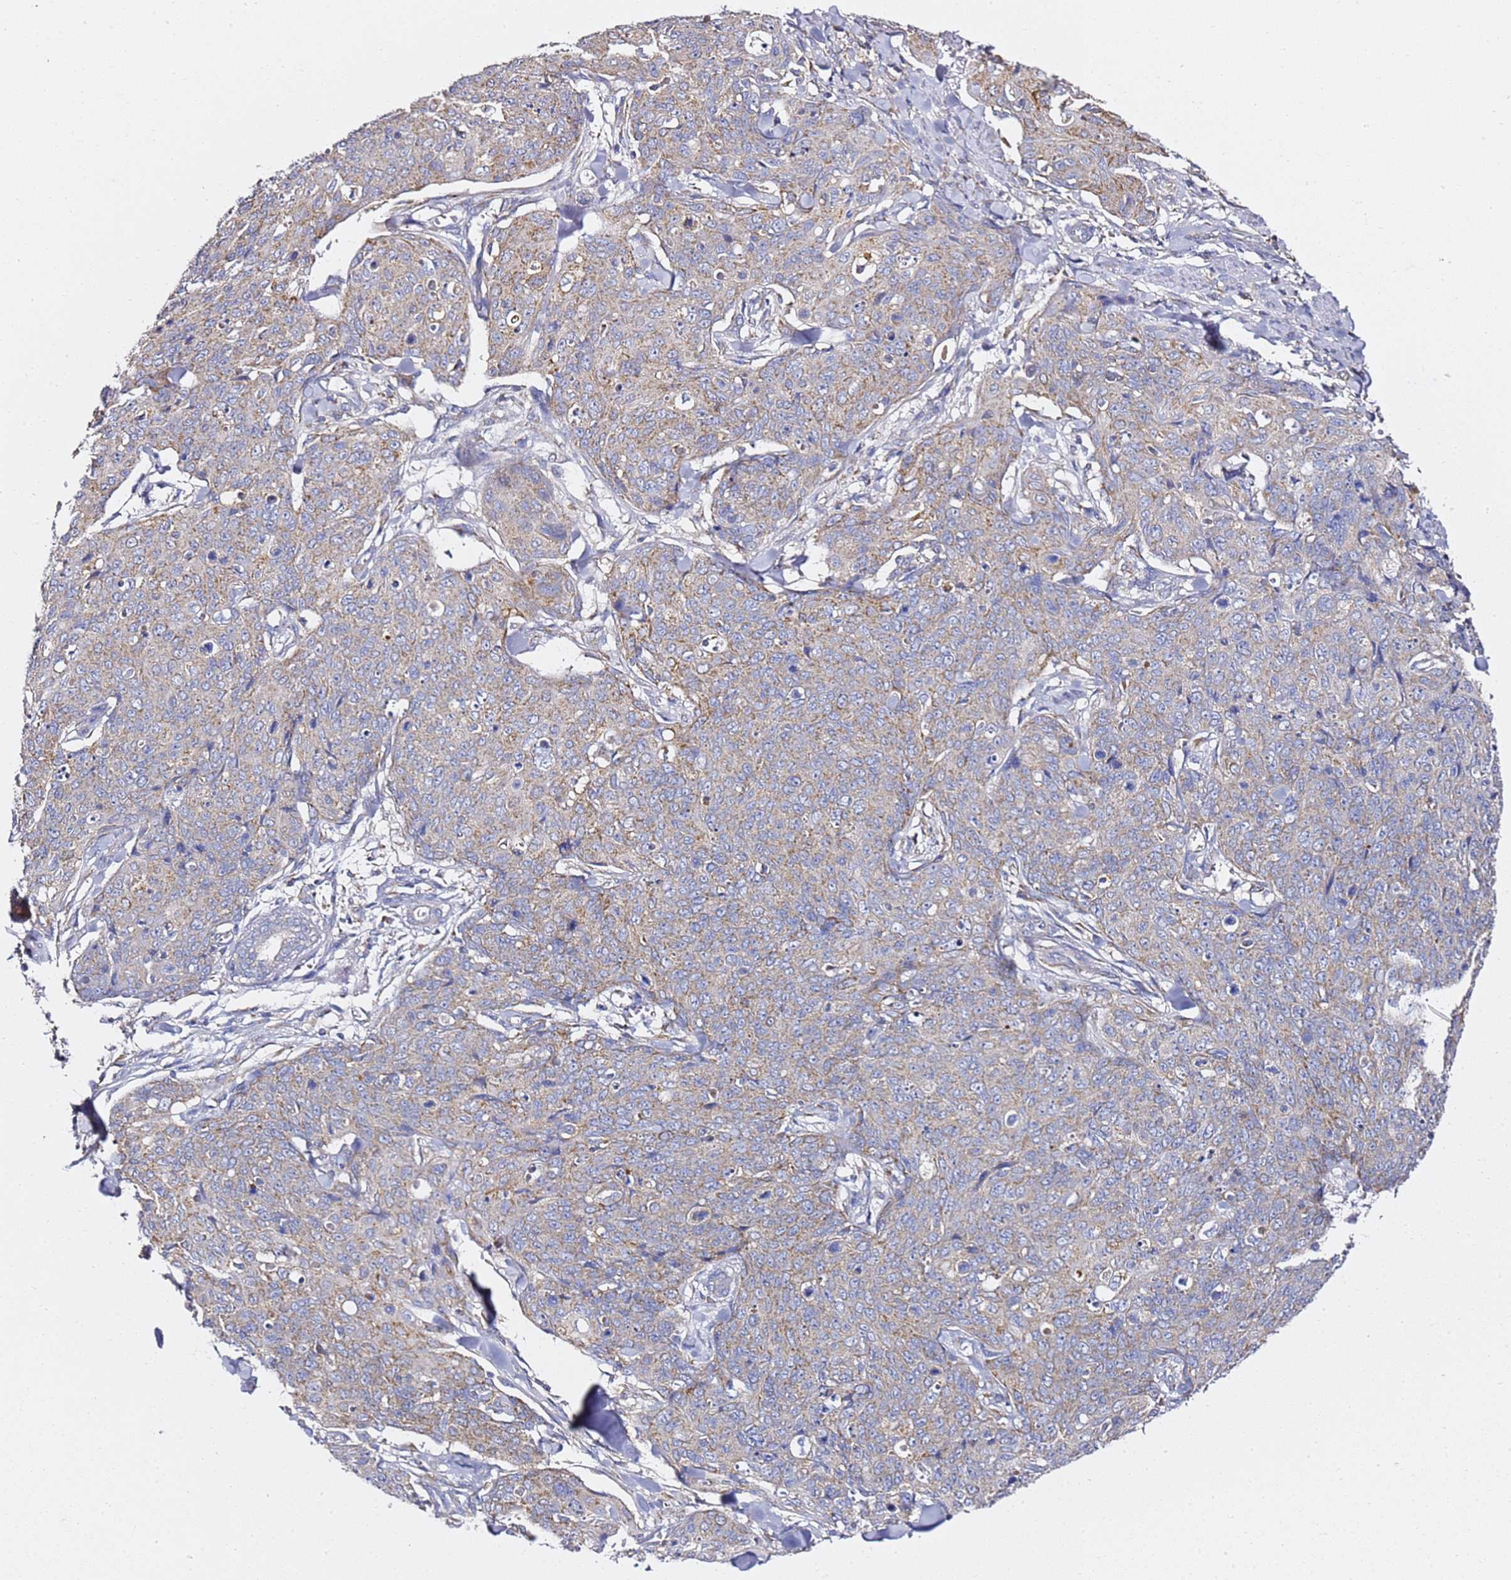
{"staining": {"intensity": "weak", "quantity": "25%-75%", "location": "cytoplasmic/membranous"}, "tissue": "skin cancer", "cell_type": "Tumor cells", "image_type": "cancer", "snomed": [{"axis": "morphology", "description": "Squamous cell carcinoma, NOS"}, {"axis": "topography", "description": "Skin"}, {"axis": "topography", "description": "Vulva"}], "caption": "Immunohistochemistry (IHC) photomicrograph of neoplastic tissue: skin cancer stained using IHC displays low levels of weak protein expression localized specifically in the cytoplasmic/membranous of tumor cells, appearing as a cytoplasmic/membranous brown color.", "gene": "C19orf12", "patient": {"sex": "female", "age": 85}}